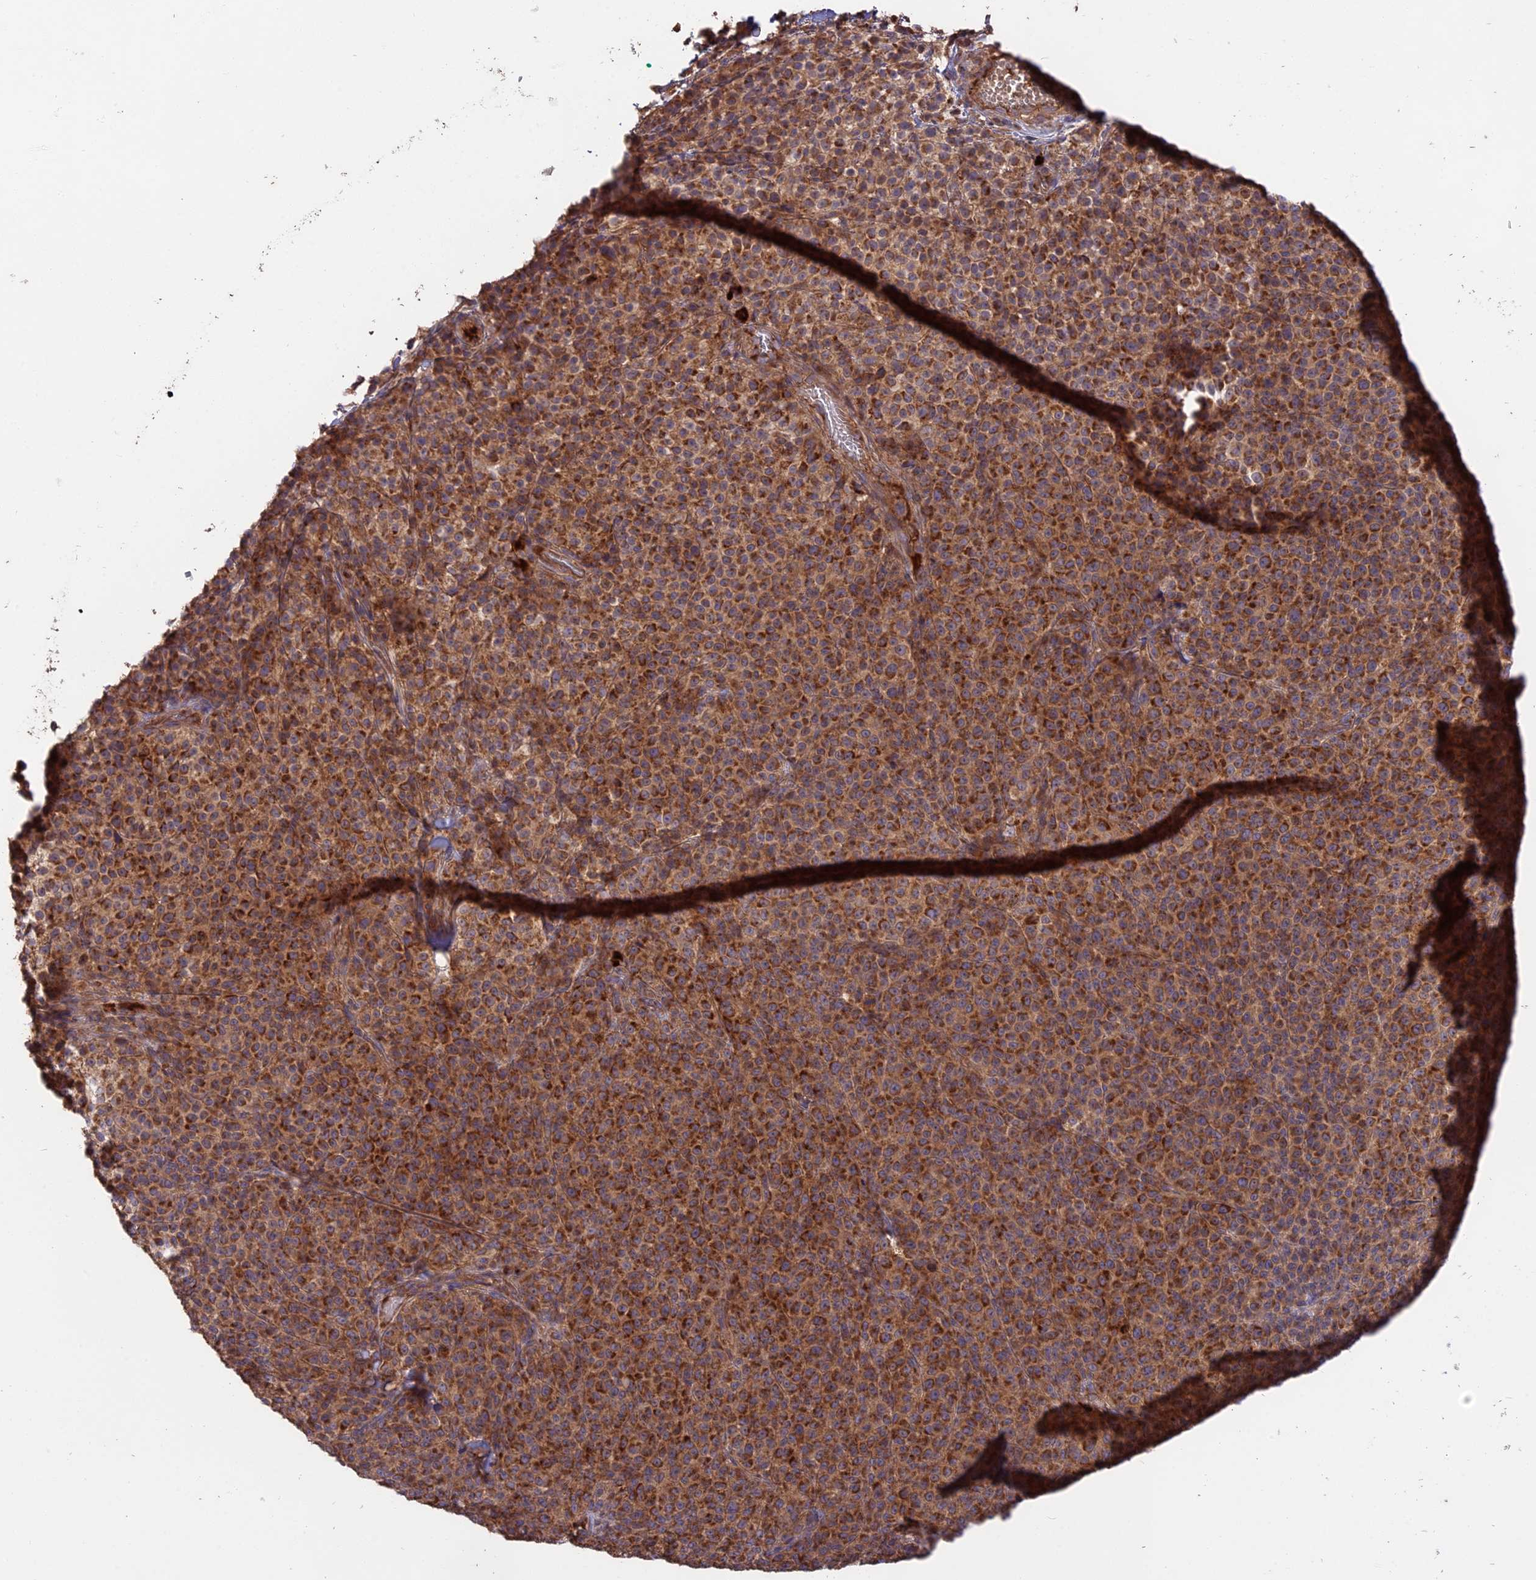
{"staining": {"intensity": "moderate", "quantity": ">75%", "location": "cytoplasmic/membranous"}, "tissue": "melanoma", "cell_type": "Tumor cells", "image_type": "cancer", "snomed": [{"axis": "morphology", "description": "Normal tissue, NOS"}, {"axis": "morphology", "description": "Malignant melanoma, NOS"}, {"axis": "topography", "description": "Skin"}], "caption": "This is a micrograph of immunohistochemistry (IHC) staining of melanoma, which shows moderate positivity in the cytoplasmic/membranous of tumor cells.", "gene": "NUDT8", "patient": {"sex": "female", "age": 34}}